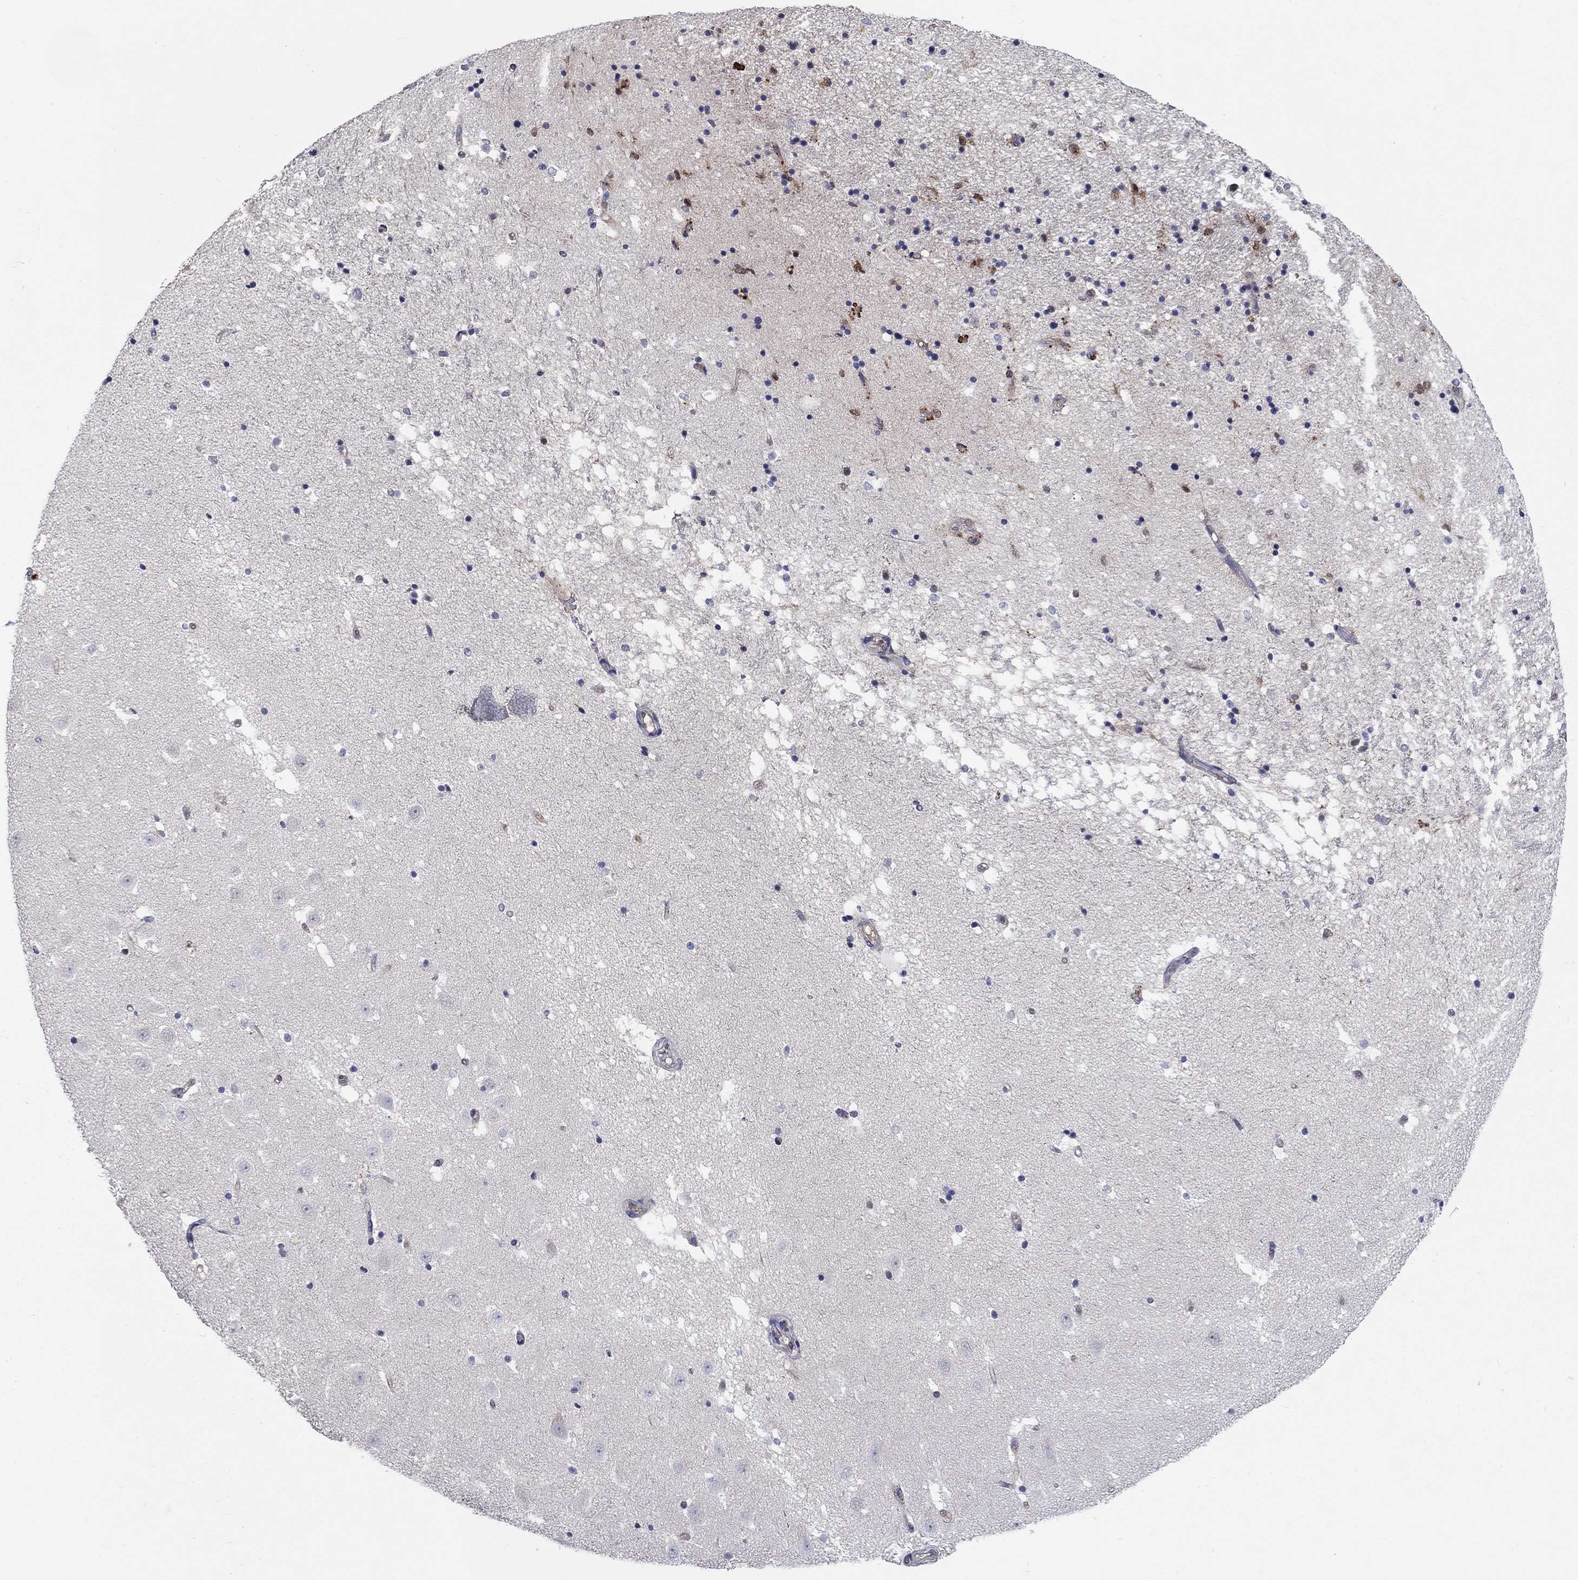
{"staining": {"intensity": "moderate", "quantity": "<25%", "location": "cytoplasmic/membranous"}, "tissue": "hippocampus", "cell_type": "Glial cells", "image_type": "normal", "snomed": [{"axis": "morphology", "description": "Normal tissue, NOS"}, {"axis": "topography", "description": "Hippocampus"}], "caption": "High-power microscopy captured an IHC micrograph of normal hippocampus, revealing moderate cytoplasmic/membranous positivity in approximately <25% of glial cells. The protein of interest is stained brown, and the nuclei are stained in blue (DAB IHC with brightfield microscopy, high magnification).", "gene": "AGFG2", "patient": {"sex": "male", "age": 49}}